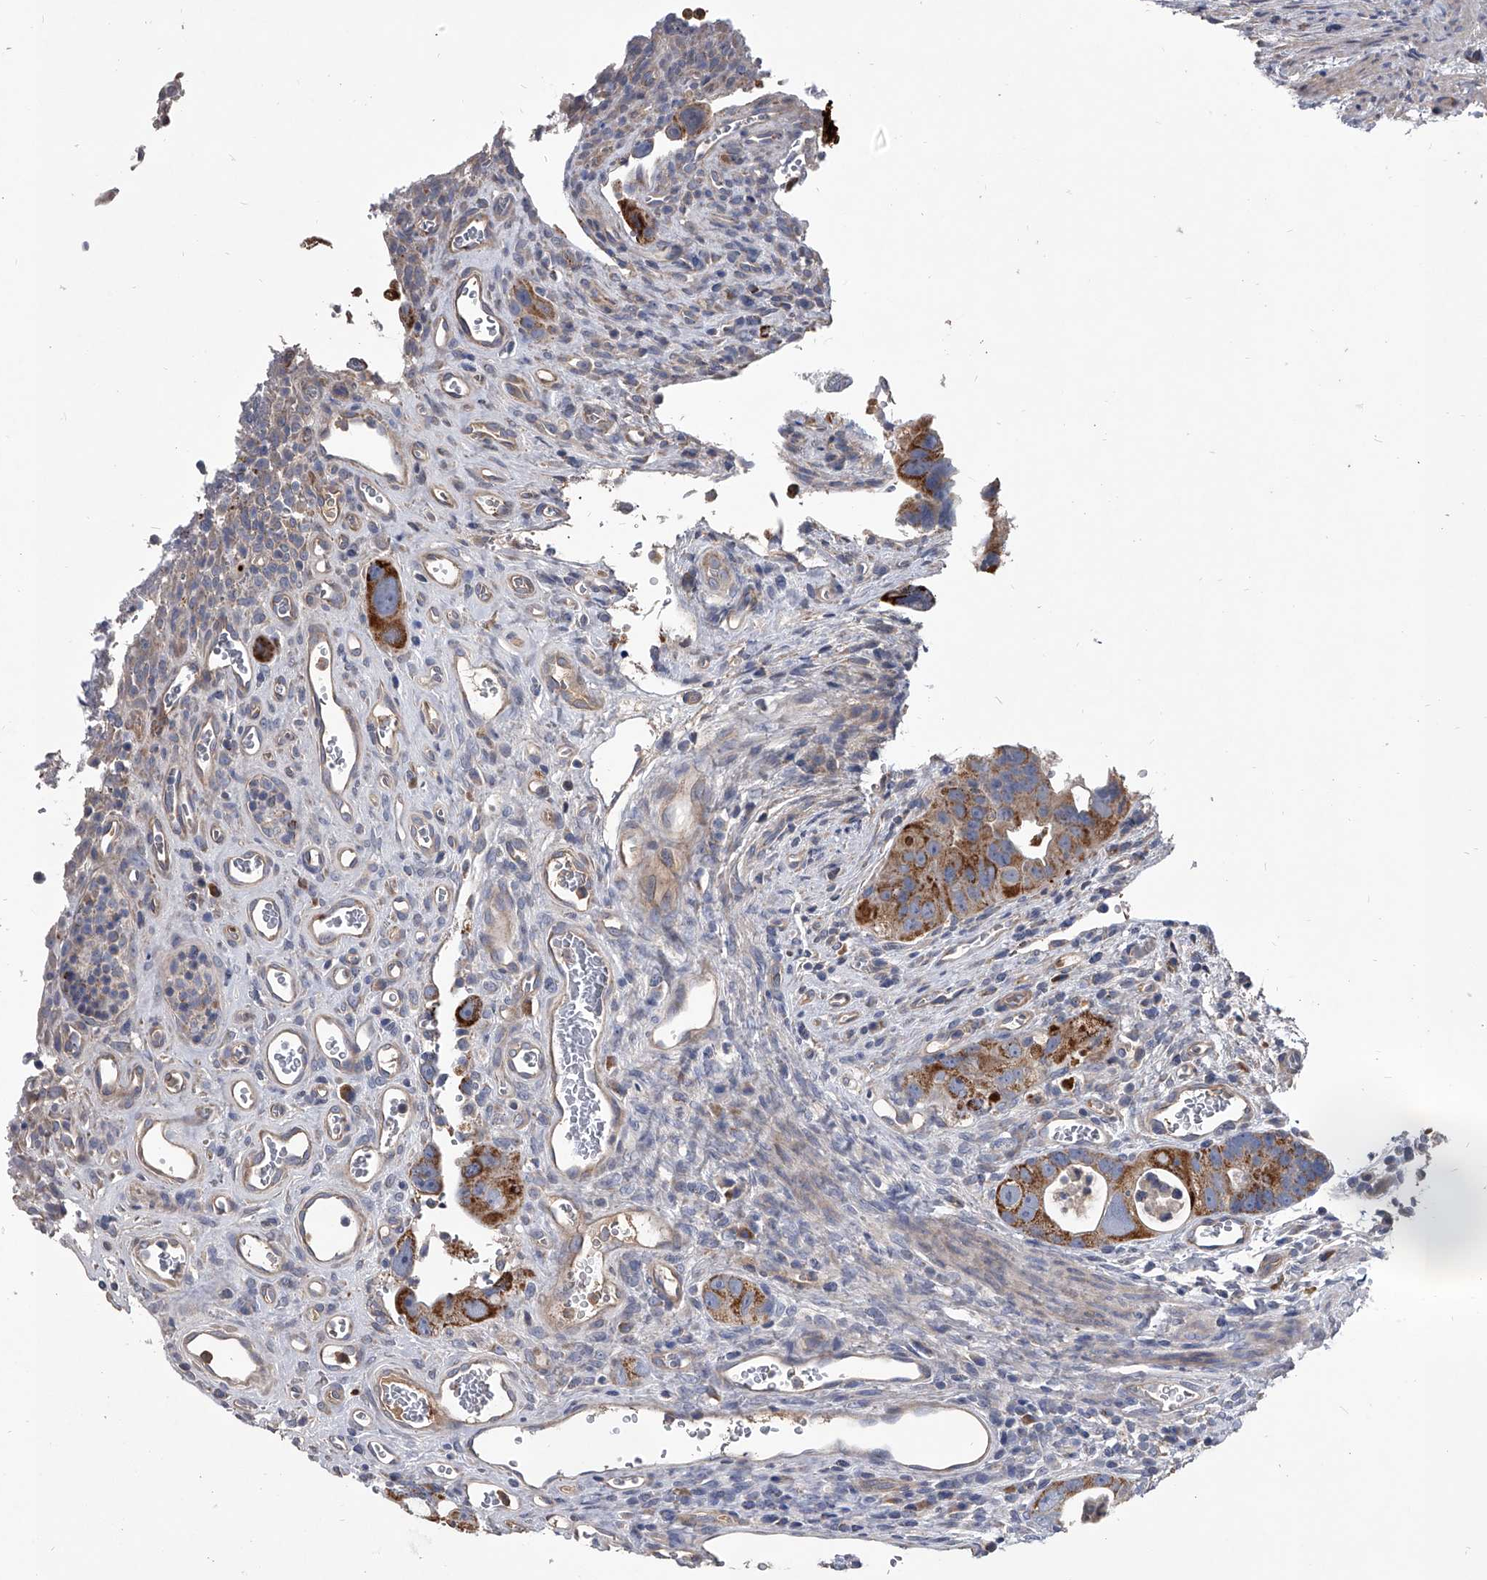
{"staining": {"intensity": "moderate", "quantity": ">75%", "location": "cytoplasmic/membranous"}, "tissue": "colorectal cancer", "cell_type": "Tumor cells", "image_type": "cancer", "snomed": [{"axis": "morphology", "description": "Adenocarcinoma, NOS"}, {"axis": "topography", "description": "Rectum"}], "caption": "Moderate cytoplasmic/membranous positivity is present in about >75% of tumor cells in colorectal adenocarcinoma. The staining was performed using DAB, with brown indicating positive protein expression. Nuclei are stained blue with hematoxylin.", "gene": "NRP1", "patient": {"sex": "male", "age": 59}}